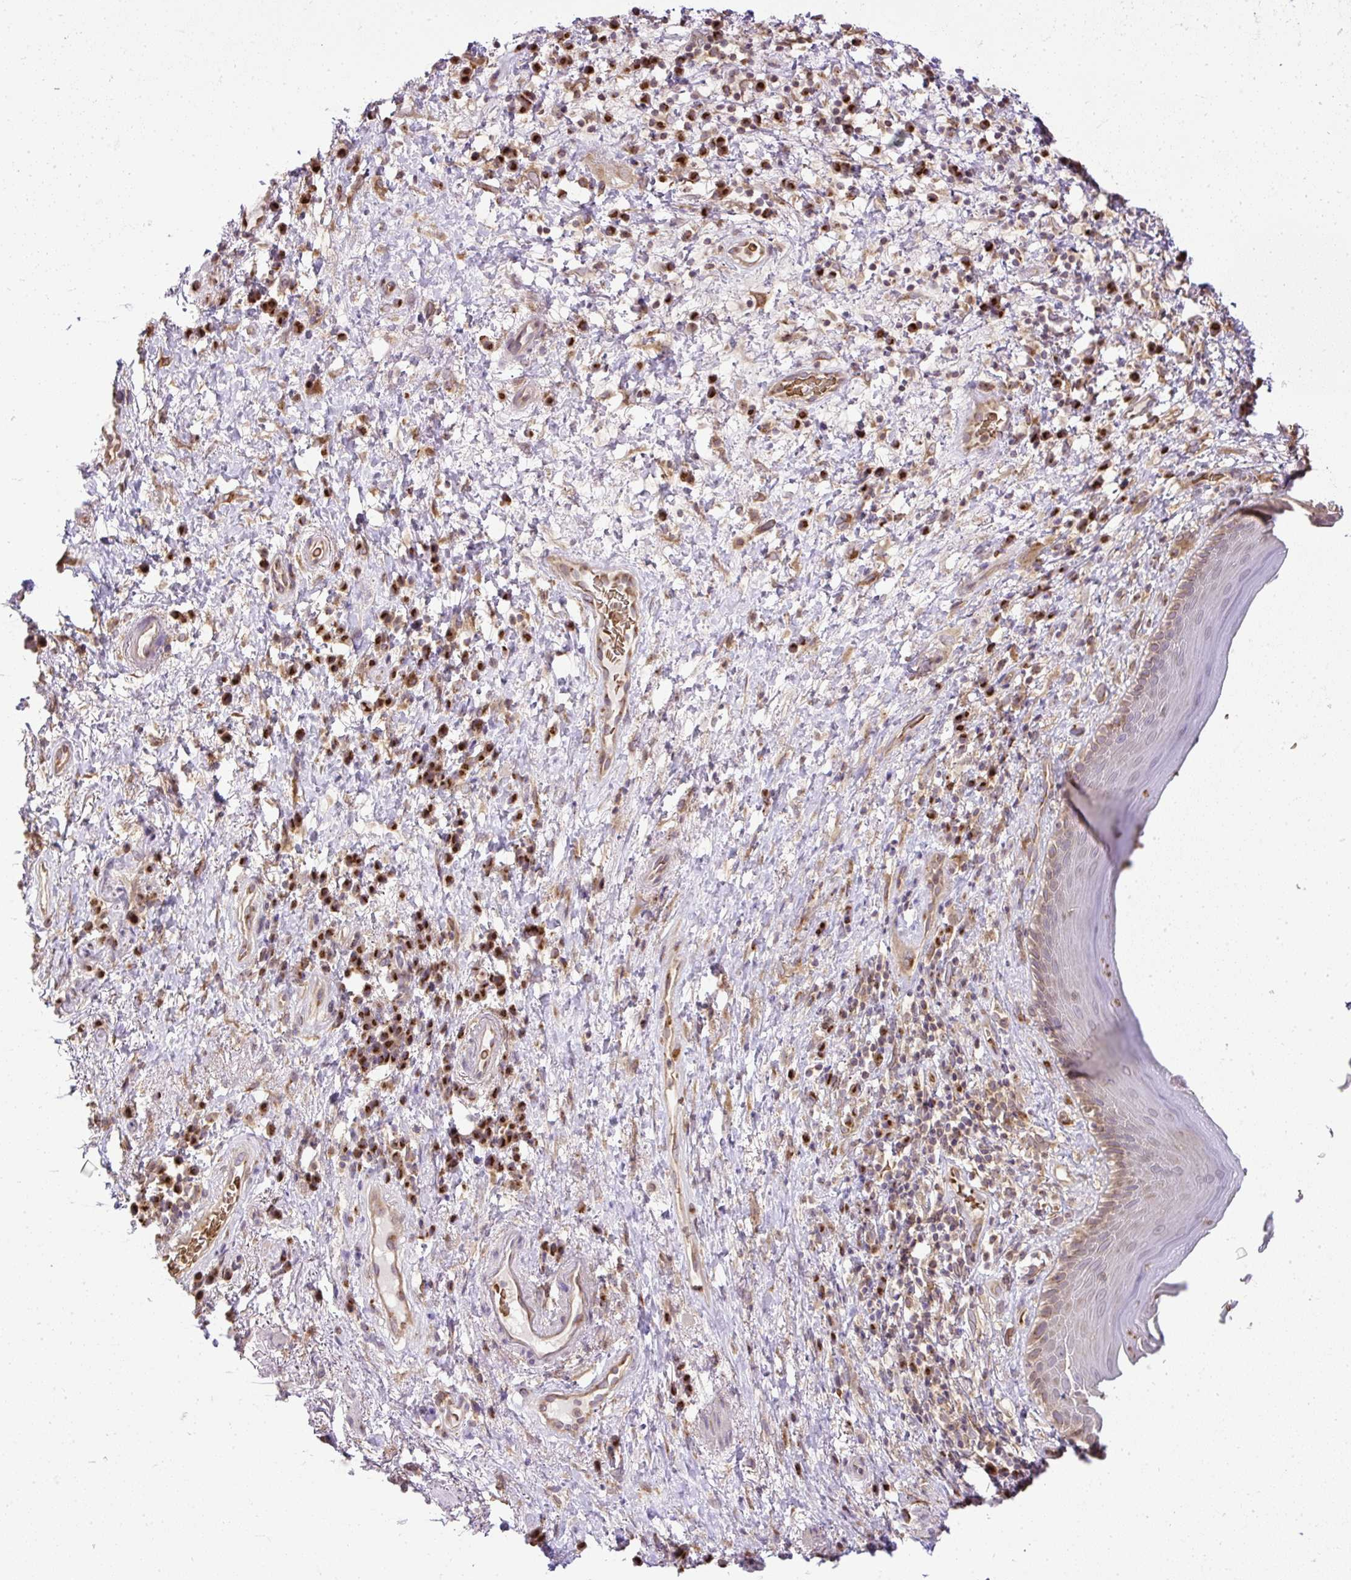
{"staining": {"intensity": "moderate", "quantity": "<25%", "location": "cytoplasmic/membranous"}, "tissue": "skin", "cell_type": "Epidermal cells", "image_type": "normal", "snomed": [{"axis": "morphology", "description": "Normal tissue, NOS"}, {"axis": "topography", "description": "Anal"}], "caption": "Skin stained with DAB (3,3'-diaminobenzidine) IHC shows low levels of moderate cytoplasmic/membranous staining in about <25% of epidermal cells.", "gene": "SMC4", "patient": {"sex": "male", "age": 78}}